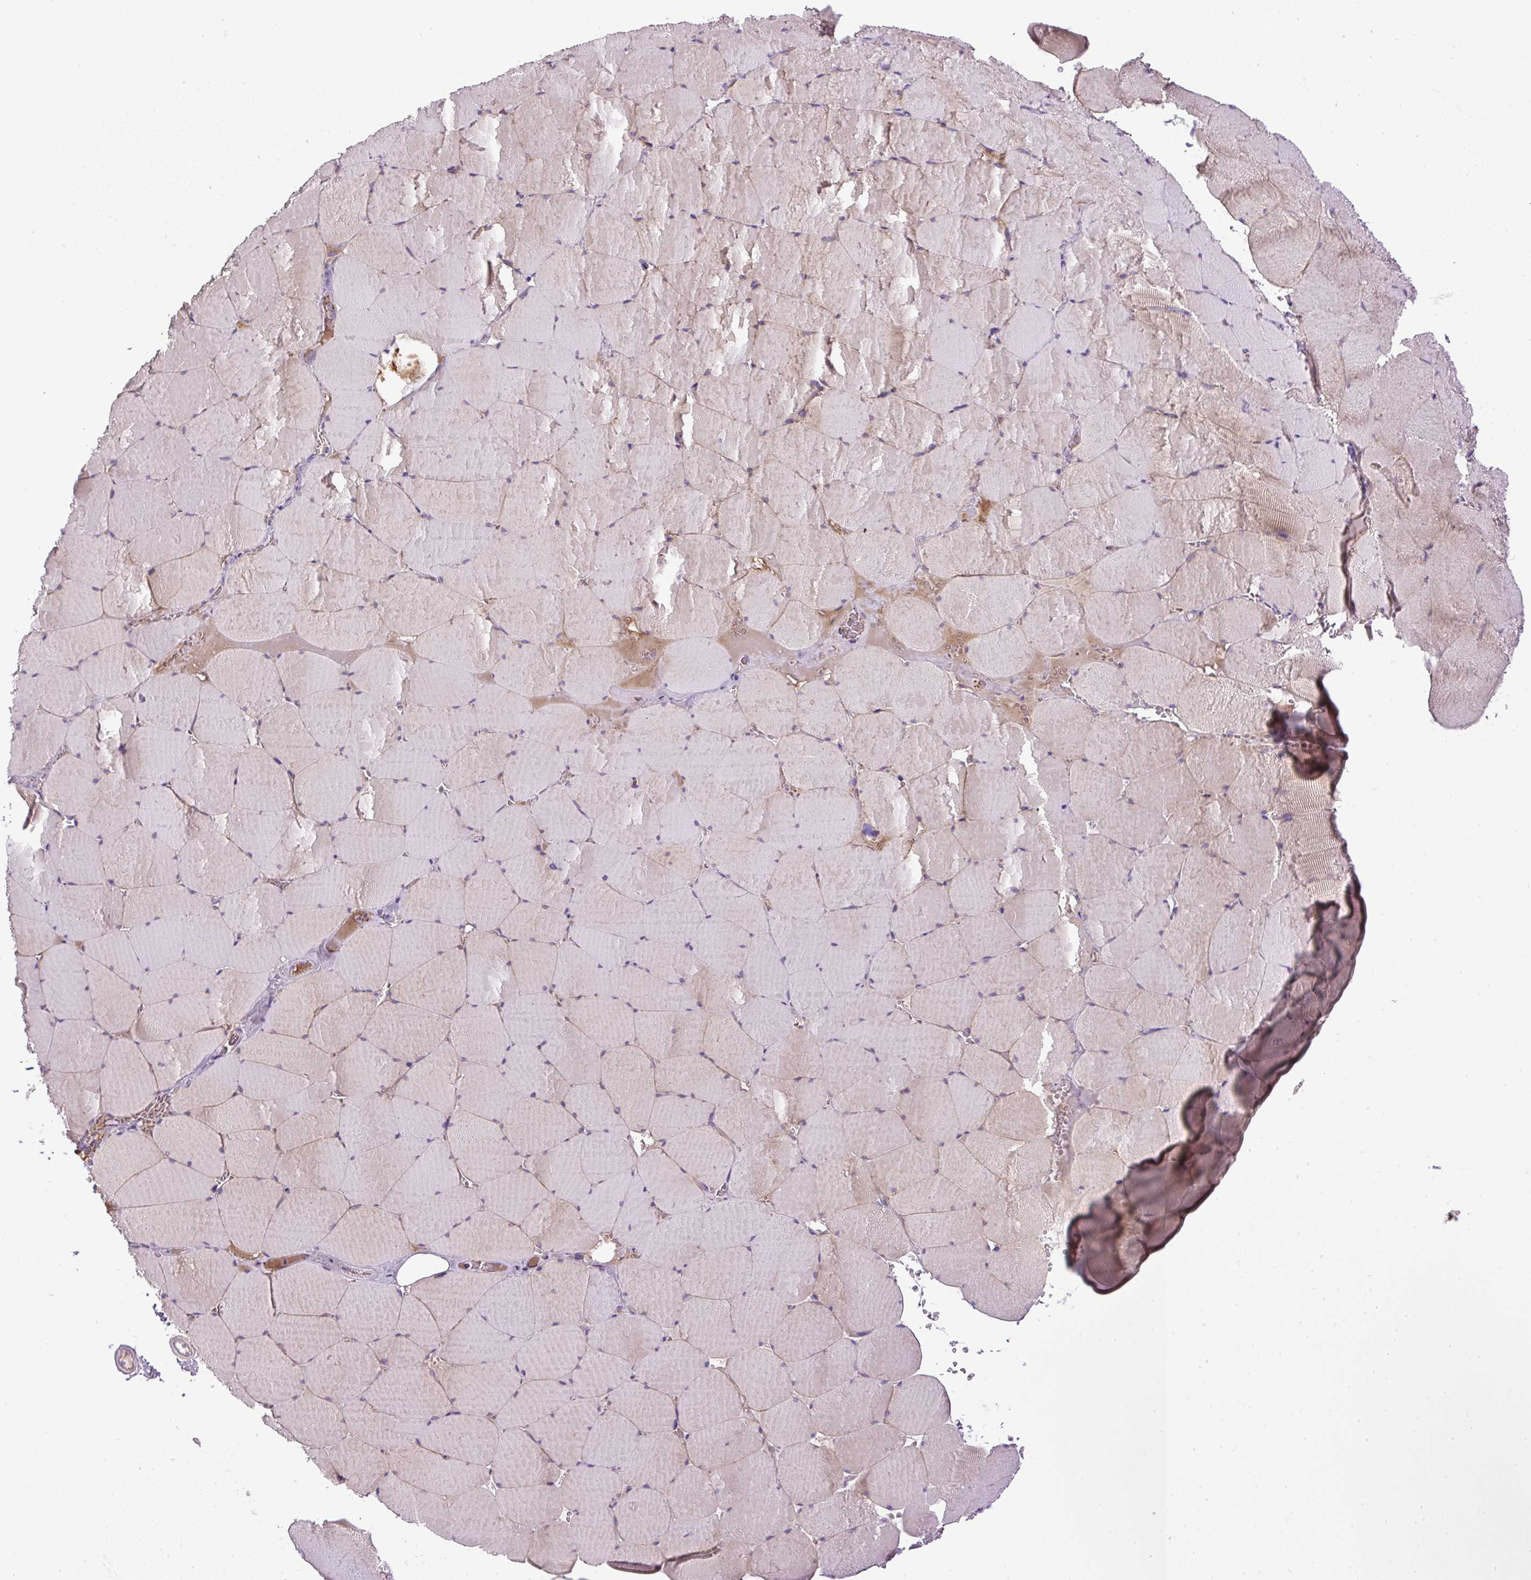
{"staining": {"intensity": "weak", "quantity": "25%-75%", "location": "cytoplasmic/membranous"}, "tissue": "skeletal muscle", "cell_type": "Myocytes", "image_type": "normal", "snomed": [{"axis": "morphology", "description": "Normal tissue, NOS"}, {"axis": "topography", "description": "Skeletal muscle"}, {"axis": "topography", "description": "Head-Neck"}], "caption": "Skeletal muscle stained for a protein reveals weak cytoplasmic/membranous positivity in myocytes.", "gene": "LEFTY1", "patient": {"sex": "male", "age": 66}}